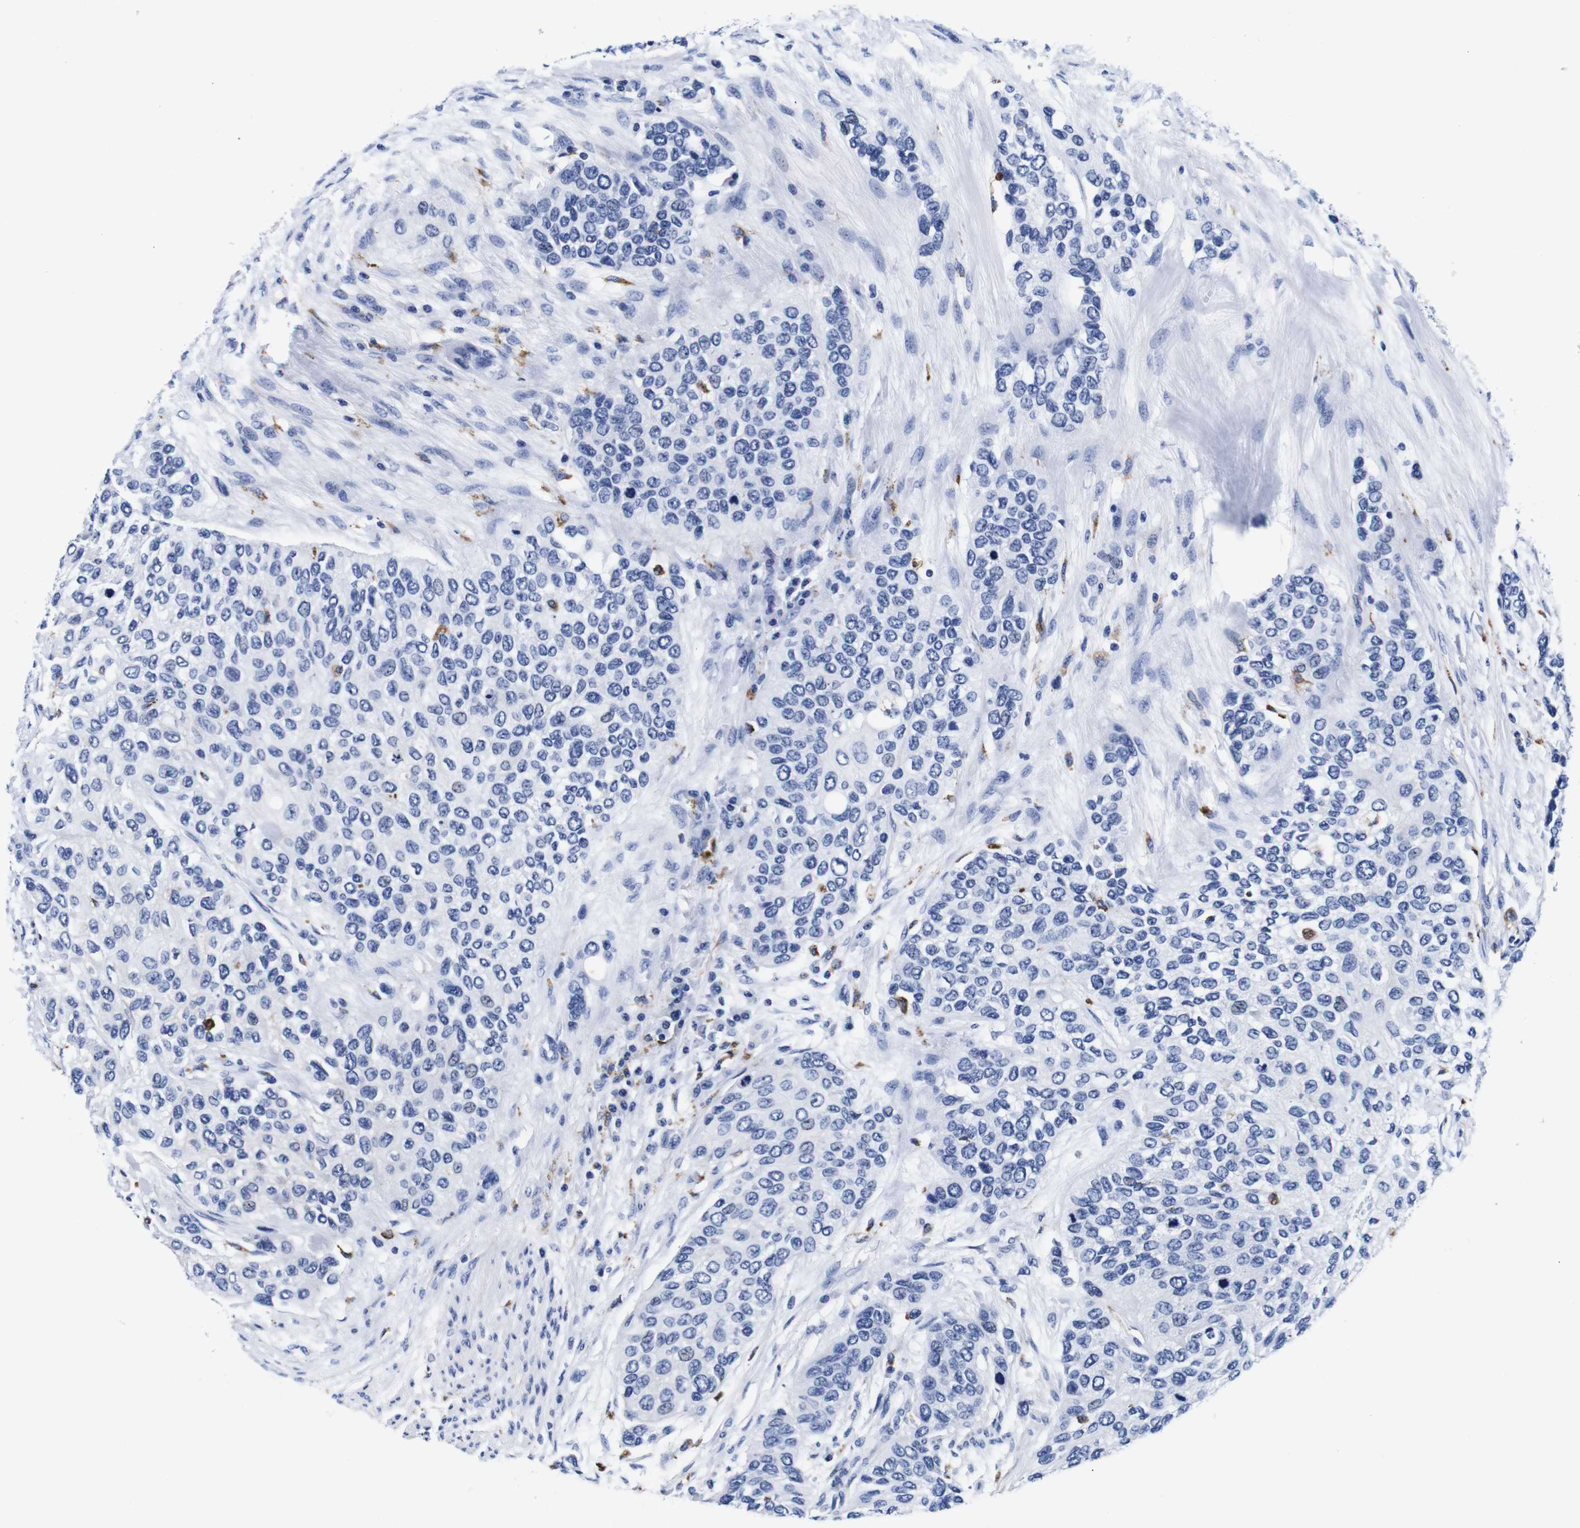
{"staining": {"intensity": "negative", "quantity": "none", "location": "none"}, "tissue": "urothelial cancer", "cell_type": "Tumor cells", "image_type": "cancer", "snomed": [{"axis": "morphology", "description": "Urothelial carcinoma, High grade"}, {"axis": "topography", "description": "Urinary bladder"}], "caption": "Tumor cells are negative for brown protein staining in urothelial carcinoma (high-grade).", "gene": "HLA-DMB", "patient": {"sex": "female", "age": 56}}